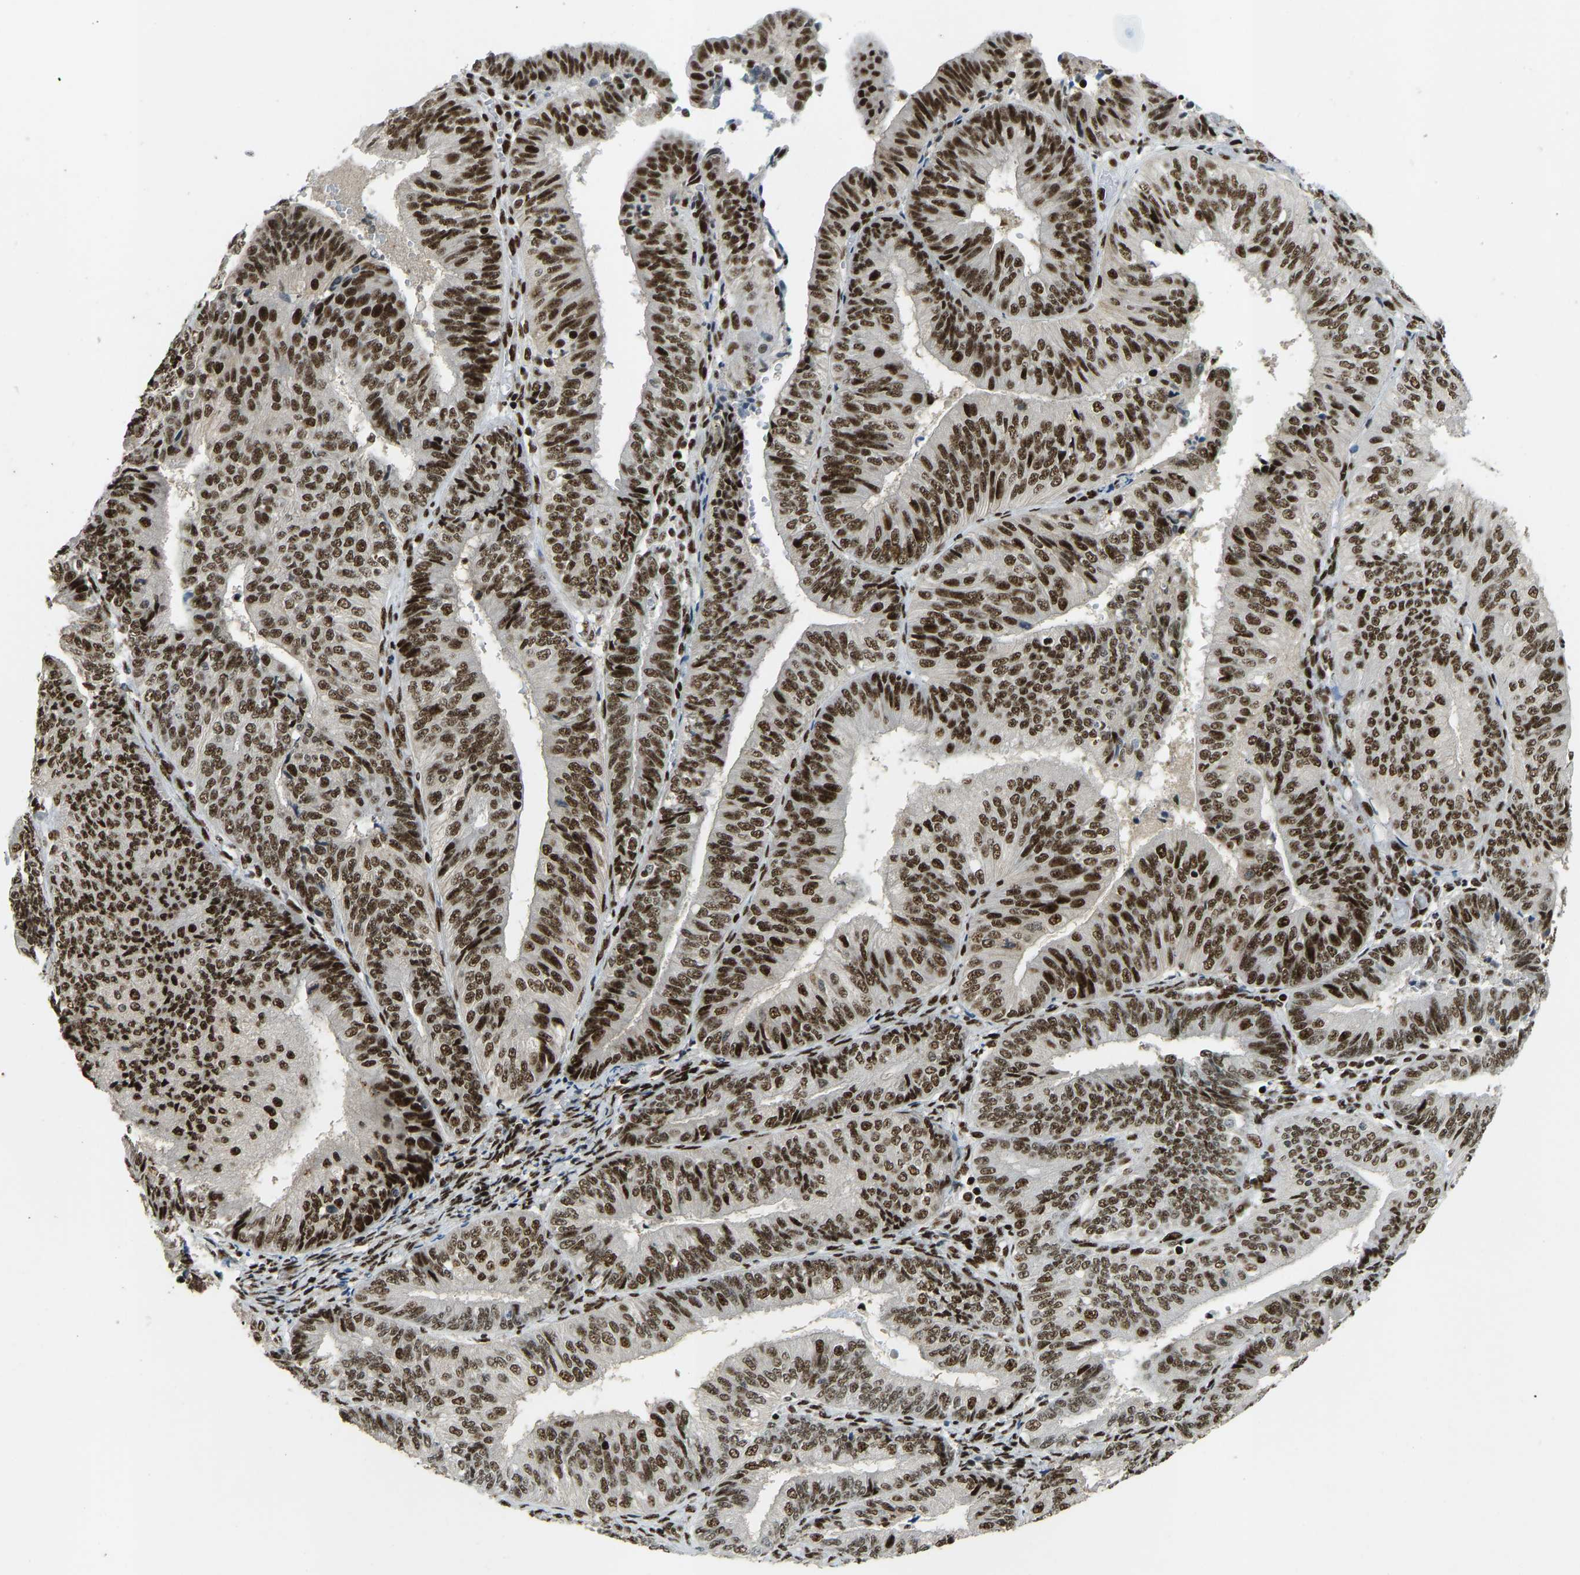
{"staining": {"intensity": "strong", "quantity": ">75%", "location": "nuclear"}, "tissue": "endometrial cancer", "cell_type": "Tumor cells", "image_type": "cancer", "snomed": [{"axis": "morphology", "description": "Adenocarcinoma, NOS"}, {"axis": "topography", "description": "Endometrium"}], "caption": "A brown stain highlights strong nuclear staining of a protein in human endometrial cancer tumor cells. Using DAB (brown) and hematoxylin (blue) stains, captured at high magnification using brightfield microscopy.", "gene": "FOXK1", "patient": {"sex": "female", "age": 58}}